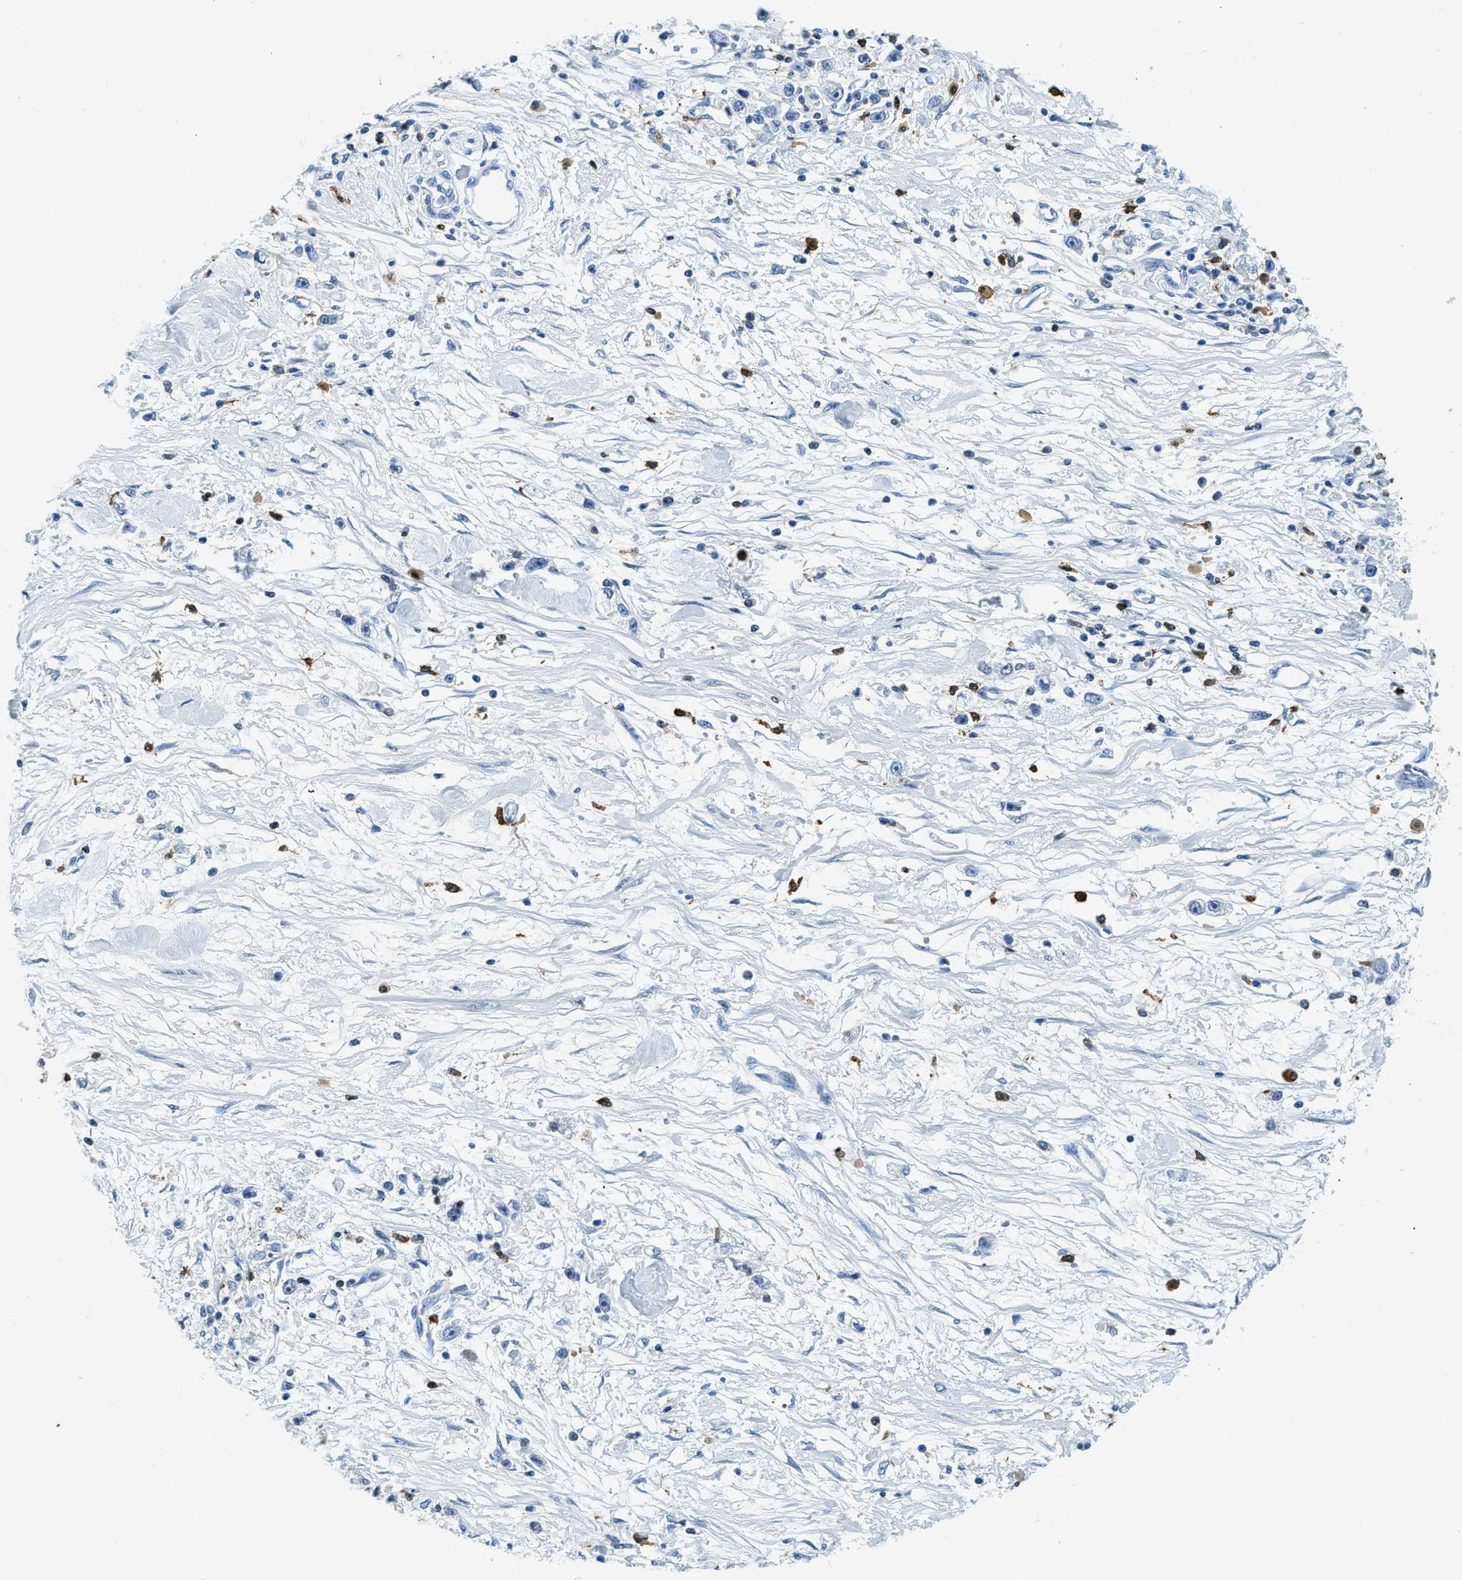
{"staining": {"intensity": "negative", "quantity": "none", "location": "none"}, "tissue": "stomach cancer", "cell_type": "Tumor cells", "image_type": "cancer", "snomed": [{"axis": "morphology", "description": "Adenocarcinoma, NOS"}, {"axis": "topography", "description": "Stomach"}], "caption": "Micrograph shows no significant protein staining in tumor cells of adenocarcinoma (stomach).", "gene": "CAPG", "patient": {"sex": "female", "age": 59}}